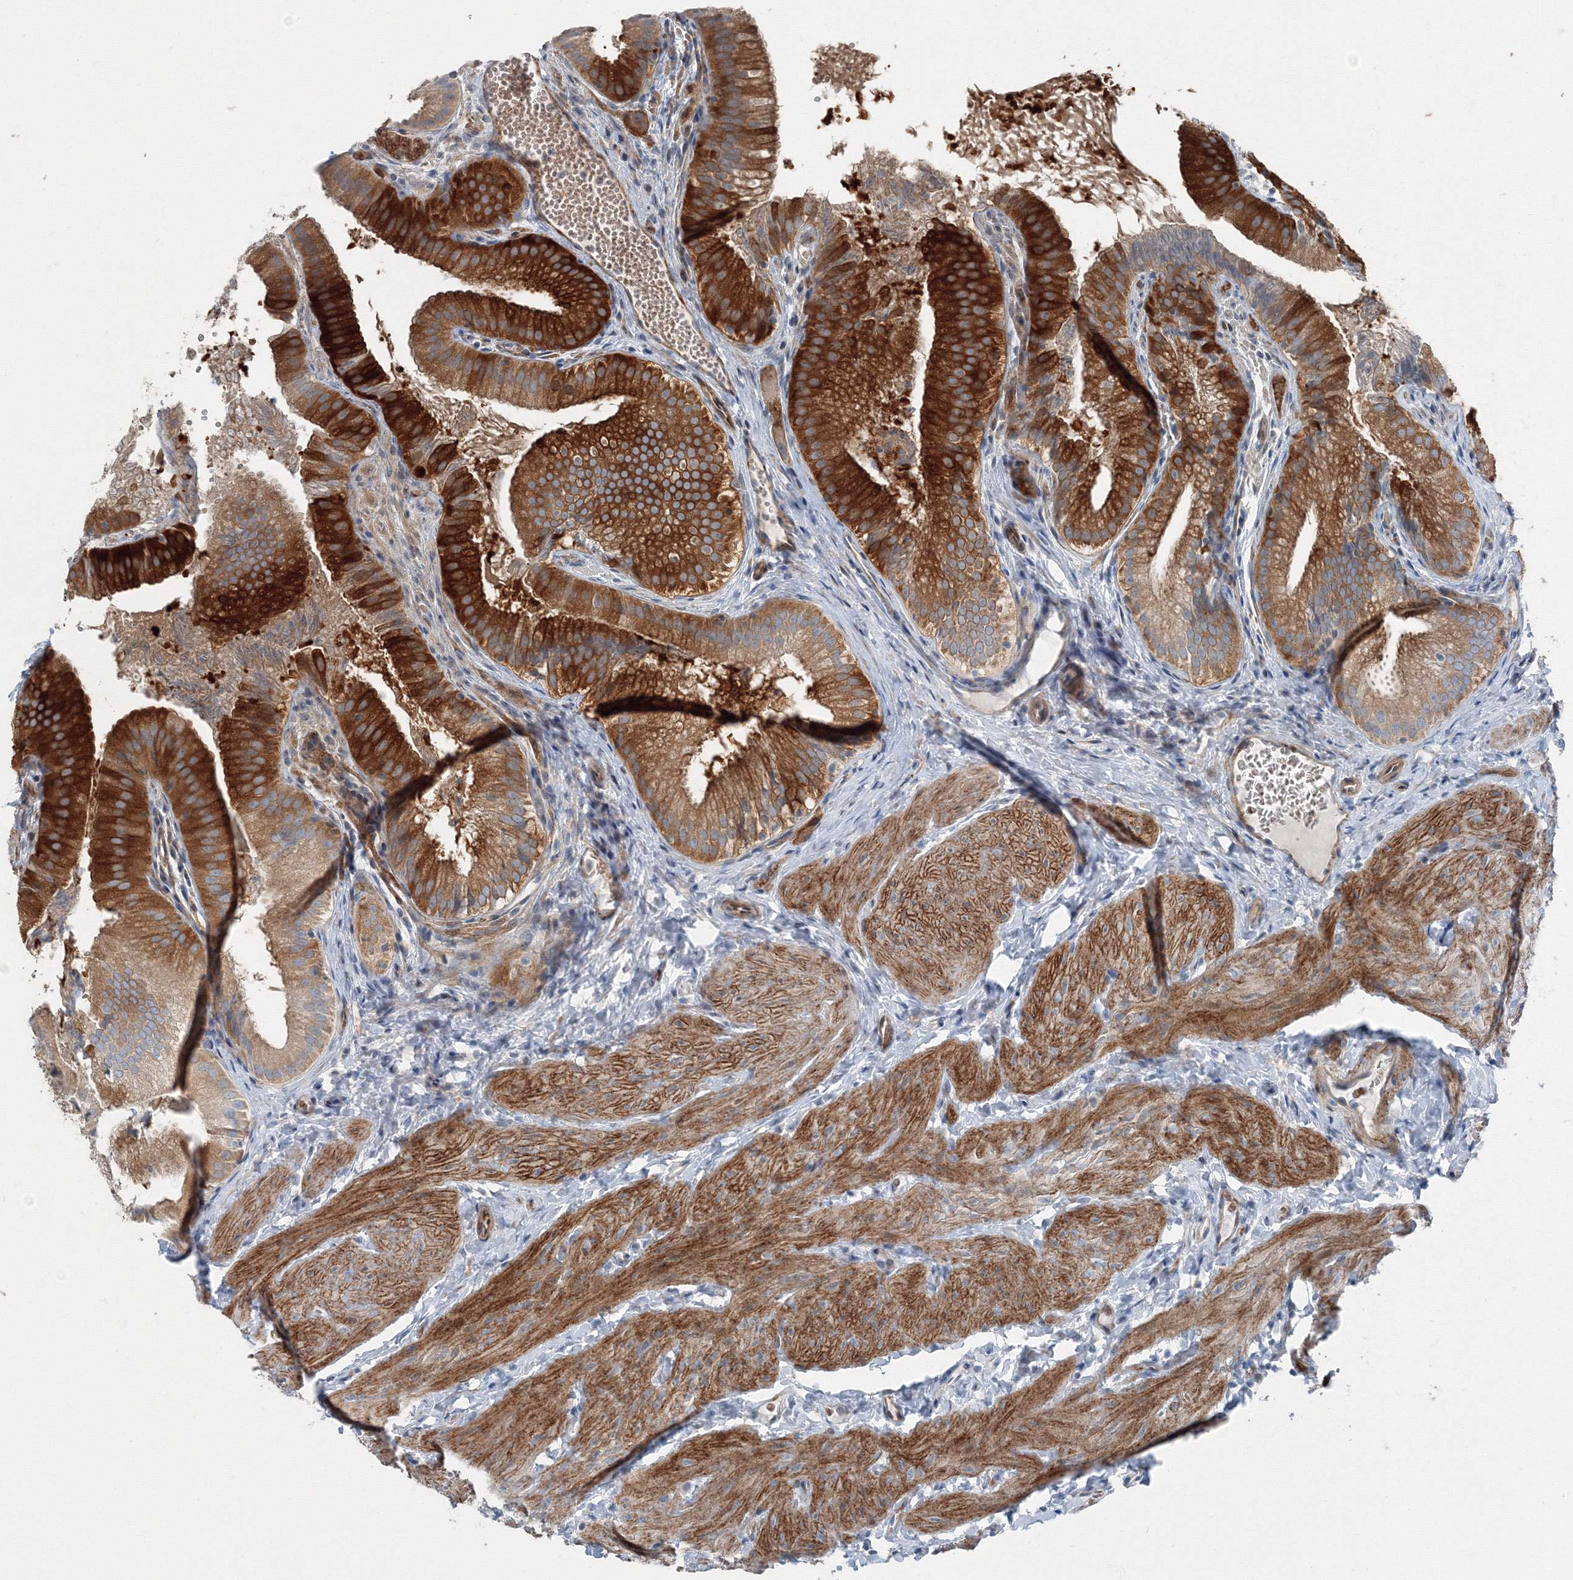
{"staining": {"intensity": "strong", "quantity": ">75%", "location": "cytoplasmic/membranous"}, "tissue": "gallbladder", "cell_type": "Glandular cells", "image_type": "normal", "snomed": [{"axis": "morphology", "description": "Normal tissue, NOS"}, {"axis": "topography", "description": "Gallbladder"}], "caption": "The immunohistochemical stain highlights strong cytoplasmic/membranous positivity in glandular cells of unremarkable gallbladder. (brown staining indicates protein expression, while blue staining denotes nuclei).", "gene": "AASDH", "patient": {"sex": "female", "age": 30}}